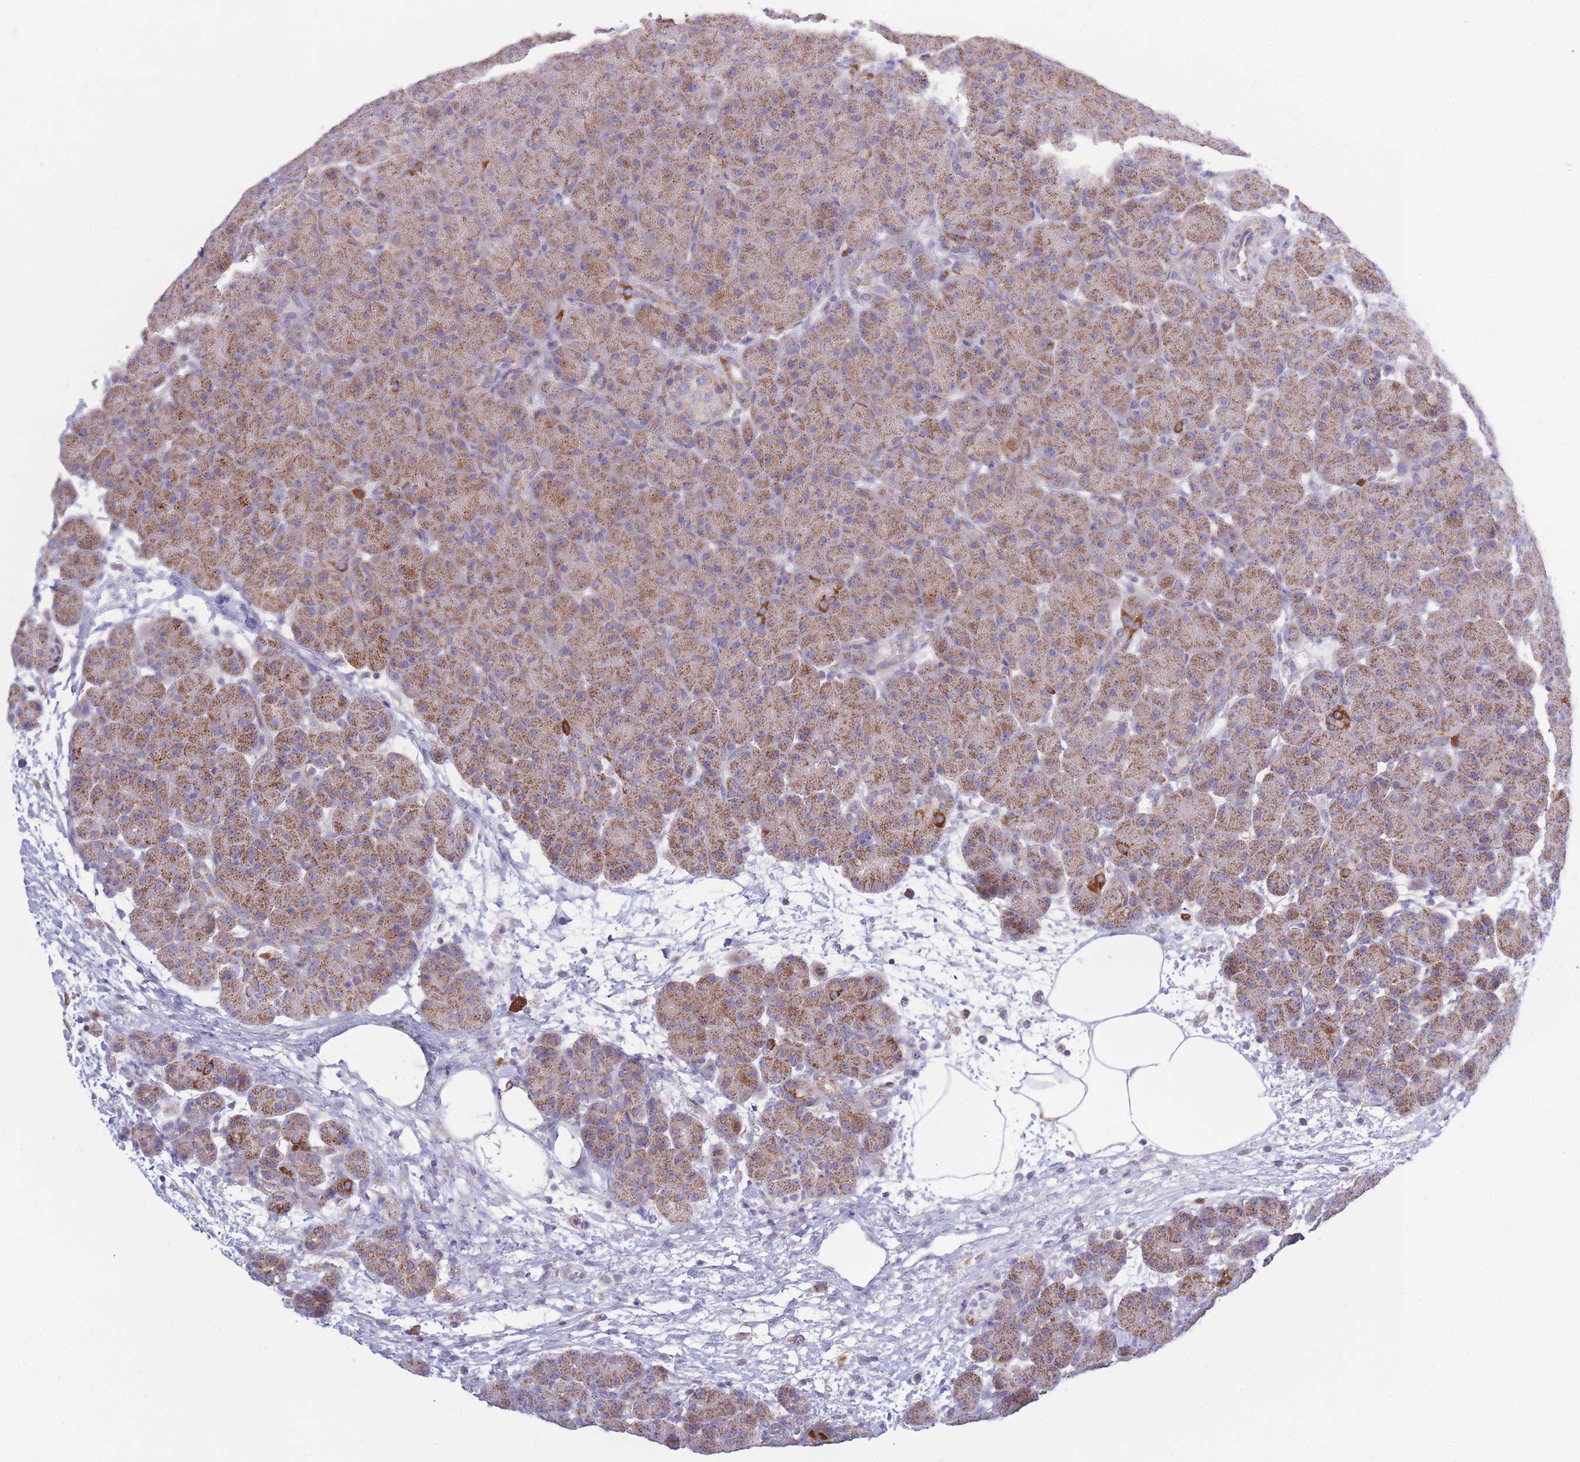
{"staining": {"intensity": "moderate", "quantity": "25%-75%", "location": "cytoplasmic/membranous"}, "tissue": "pancreas", "cell_type": "Exocrine glandular cells", "image_type": "normal", "snomed": [{"axis": "morphology", "description": "Normal tissue, NOS"}, {"axis": "topography", "description": "Pancreas"}], "caption": "IHC of benign pancreas demonstrates medium levels of moderate cytoplasmic/membranous staining in approximately 25%-75% of exocrine glandular cells. (Brightfield microscopy of DAB IHC at high magnification).", "gene": "PDHA1", "patient": {"sex": "male", "age": 66}}